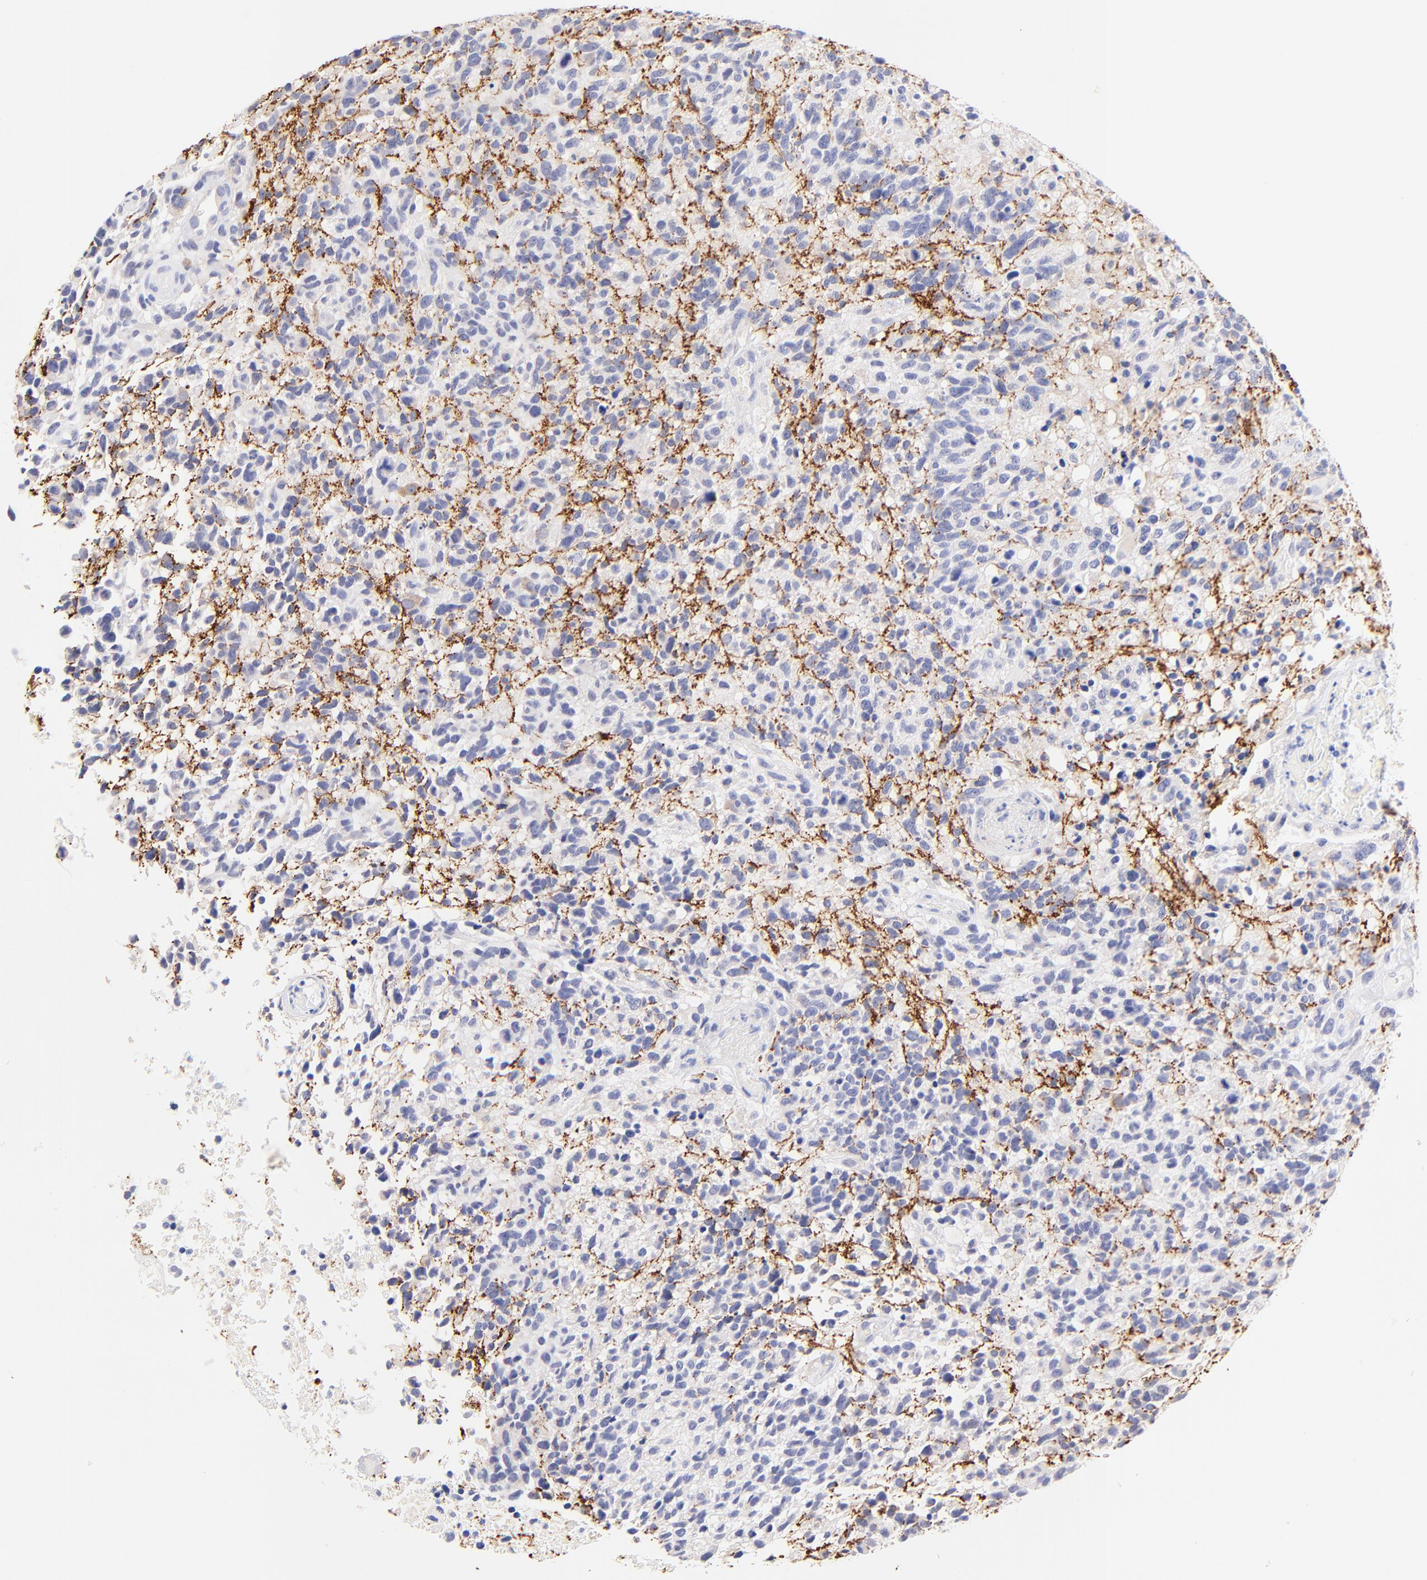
{"staining": {"intensity": "negative", "quantity": "none", "location": "none"}, "tissue": "glioma", "cell_type": "Tumor cells", "image_type": "cancer", "snomed": [{"axis": "morphology", "description": "Glioma, malignant, High grade"}, {"axis": "topography", "description": "Brain"}], "caption": "High power microscopy image of an immunohistochemistry (IHC) histopathology image of glioma, revealing no significant staining in tumor cells.", "gene": "RAB3A", "patient": {"sex": "male", "age": 72}}